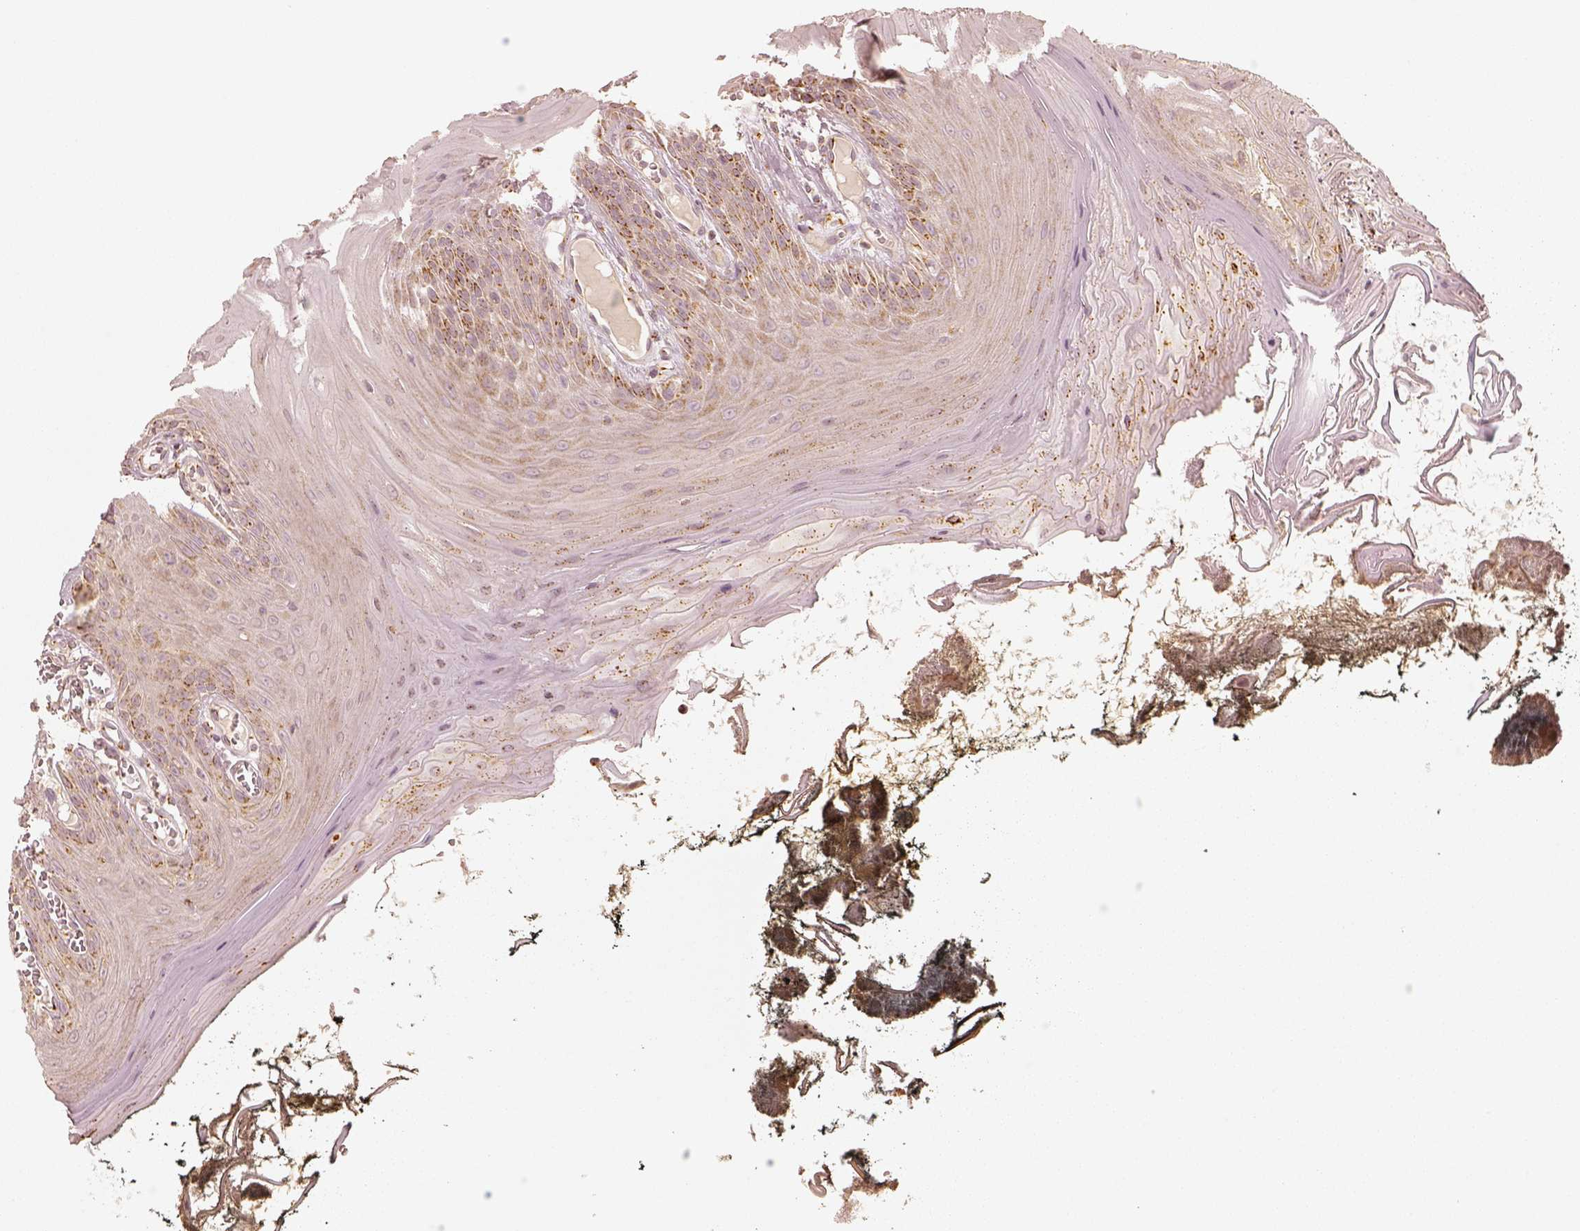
{"staining": {"intensity": "moderate", "quantity": "25%-75%", "location": "cytoplasmic/membranous"}, "tissue": "oral mucosa", "cell_type": "Squamous epithelial cells", "image_type": "normal", "snomed": [{"axis": "morphology", "description": "Normal tissue, NOS"}, {"axis": "topography", "description": "Oral tissue"}], "caption": "IHC (DAB) staining of unremarkable human oral mucosa exhibits moderate cytoplasmic/membranous protein staining in about 25%-75% of squamous epithelial cells.", "gene": "GORASP2", "patient": {"sex": "male", "age": 9}}